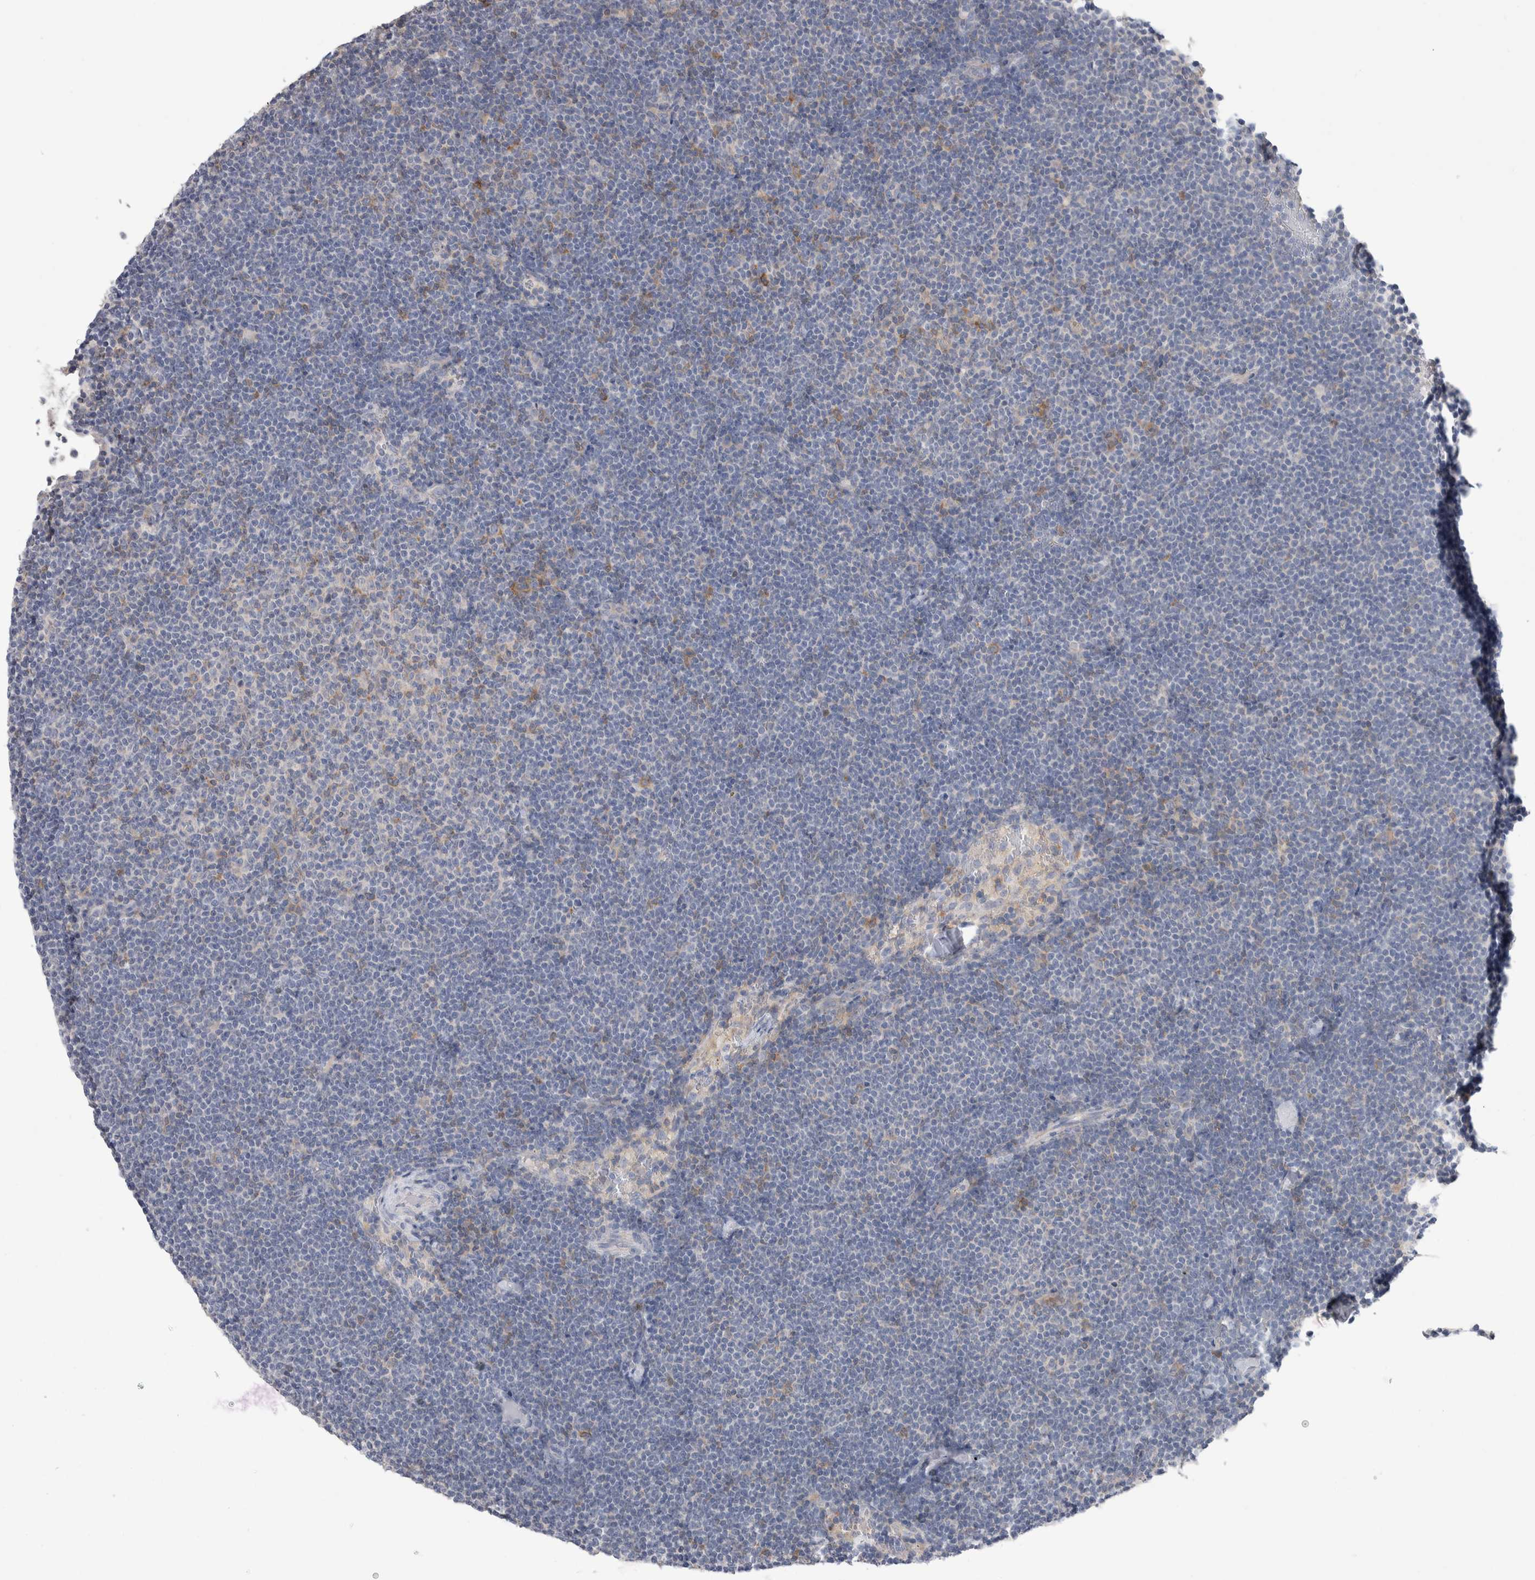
{"staining": {"intensity": "negative", "quantity": "none", "location": "none"}, "tissue": "lymphoma", "cell_type": "Tumor cells", "image_type": "cancer", "snomed": [{"axis": "morphology", "description": "Malignant lymphoma, non-Hodgkin's type, Low grade"}, {"axis": "topography", "description": "Lymph node"}], "caption": "This is an IHC photomicrograph of malignant lymphoma, non-Hodgkin's type (low-grade). There is no staining in tumor cells.", "gene": "GPHN", "patient": {"sex": "female", "age": 53}}